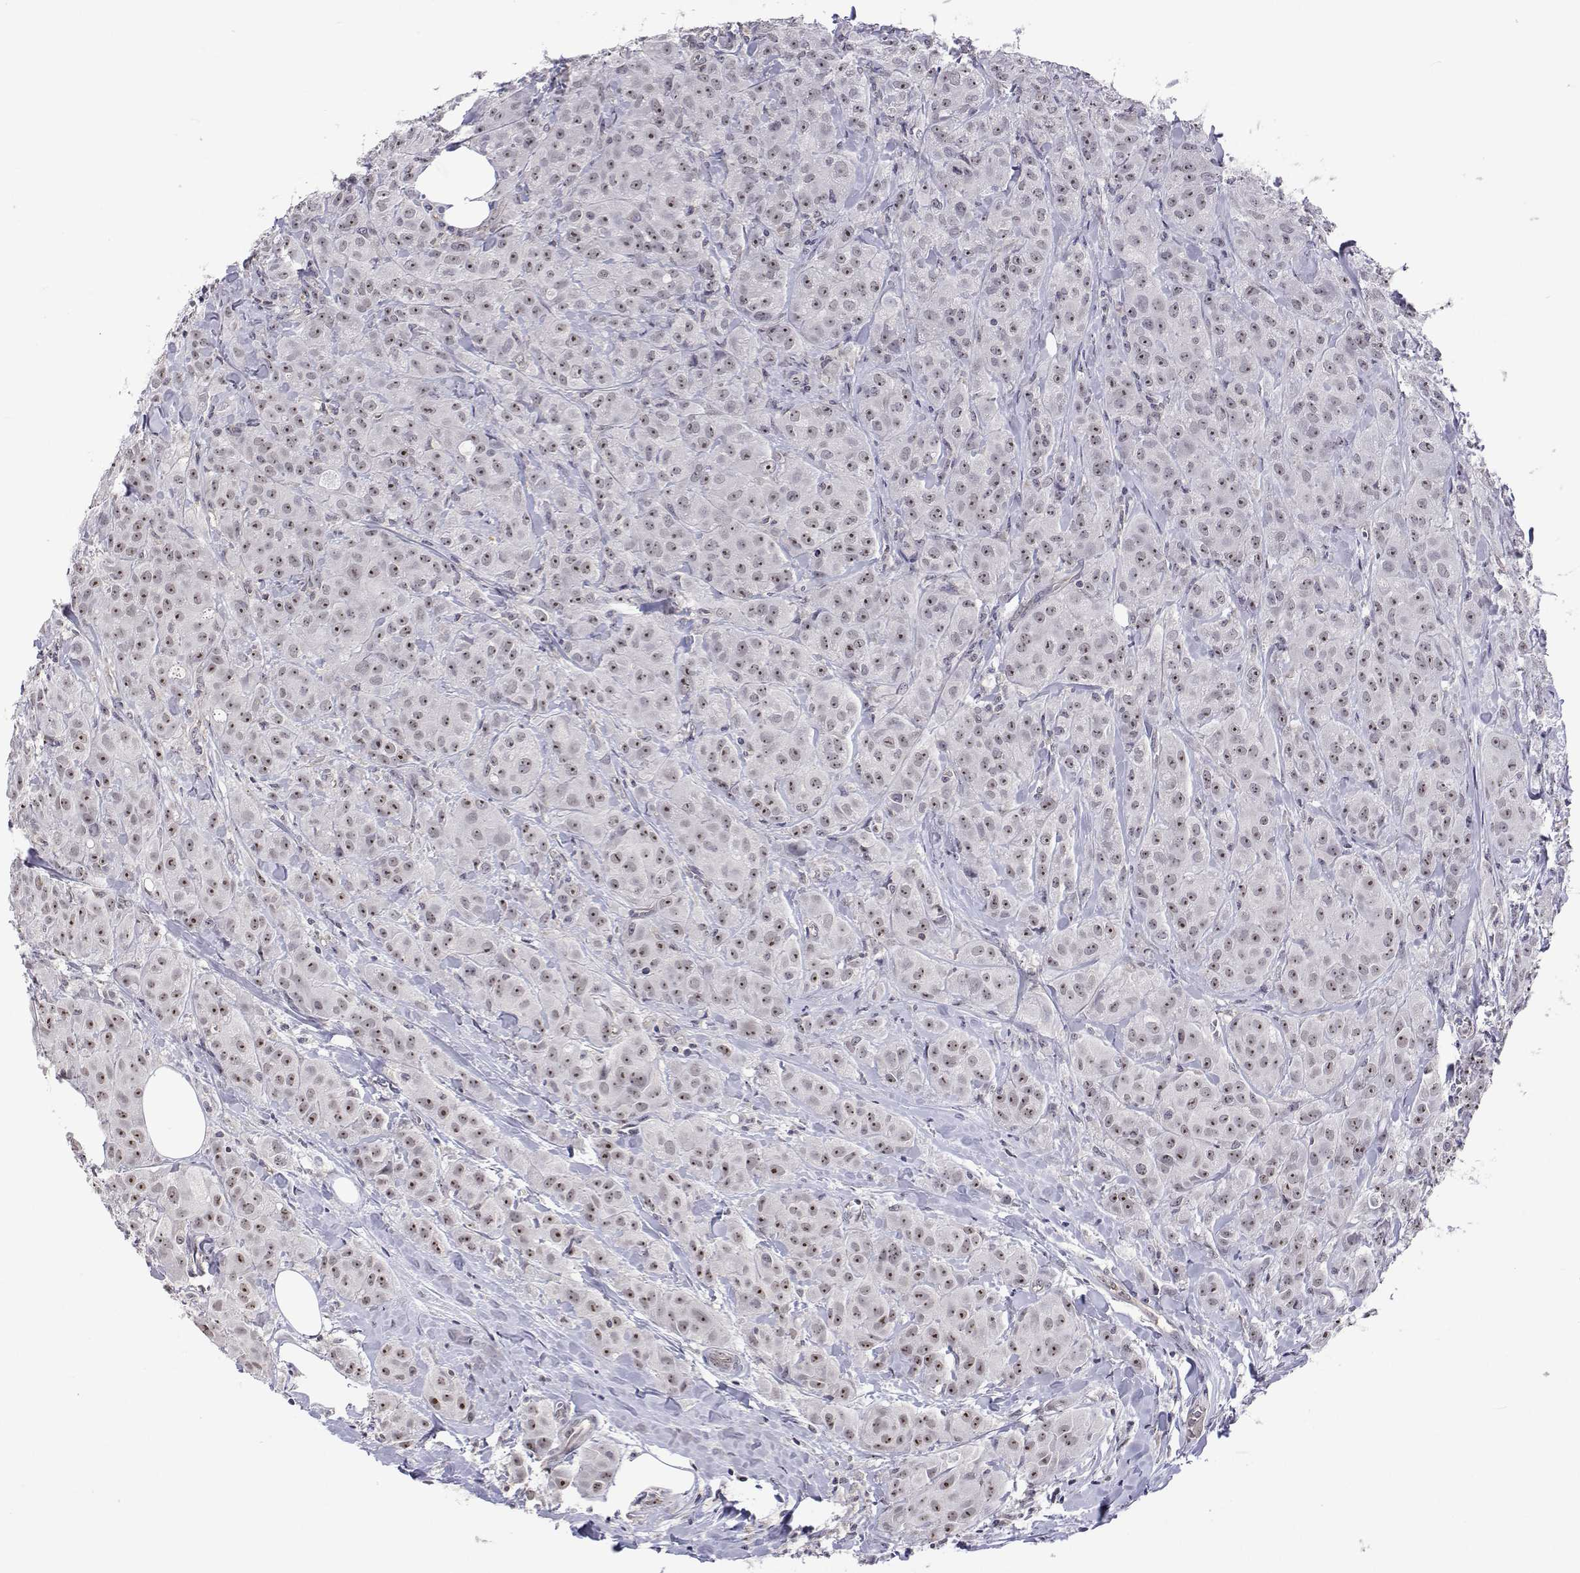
{"staining": {"intensity": "moderate", "quantity": "25%-75%", "location": "nuclear"}, "tissue": "breast cancer", "cell_type": "Tumor cells", "image_type": "cancer", "snomed": [{"axis": "morphology", "description": "Duct carcinoma"}, {"axis": "topography", "description": "Breast"}], "caption": "Protein staining exhibits moderate nuclear positivity in about 25%-75% of tumor cells in breast cancer.", "gene": "NHP2", "patient": {"sex": "female", "age": 43}}